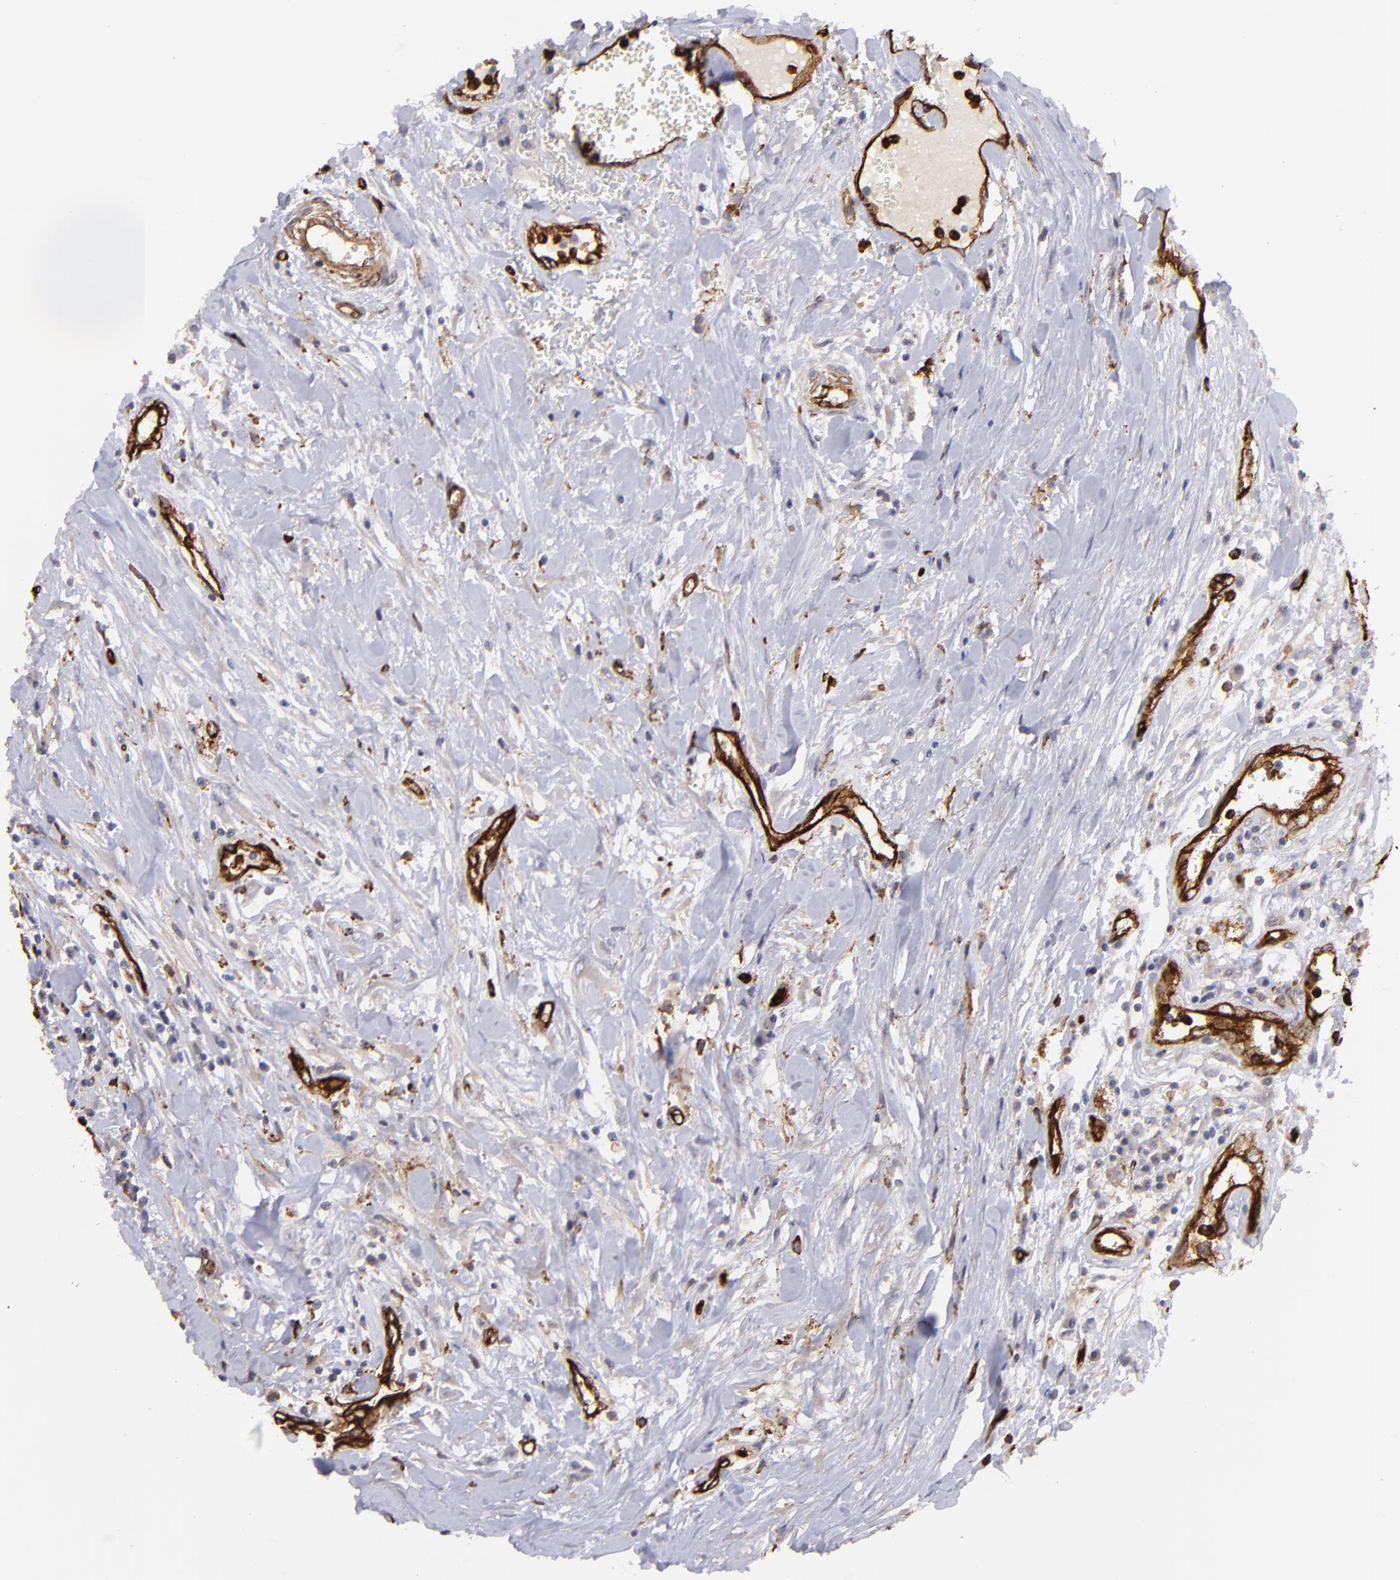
{"staining": {"intensity": "negative", "quantity": "none", "location": "none"}, "tissue": "head and neck cancer", "cell_type": "Tumor cells", "image_type": "cancer", "snomed": [{"axis": "morphology", "description": "Squamous cell carcinoma, NOS"}, {"axis": "morphology", "description": "Squamous cell carcinoma, metastatic, NOS"}, {"axis": "topography", "description": "Lymph node"}, {"axis": "topography", "description": "Salivary gland"}, {"axis": "topography", "description": "Head-Neck"}], "caption": "This is an IHC histopathology image of human head and neck cancer. There is no staining in tumor cells.", "gene": "DYSF", "patient": {"sex": "female", "age": 74}}